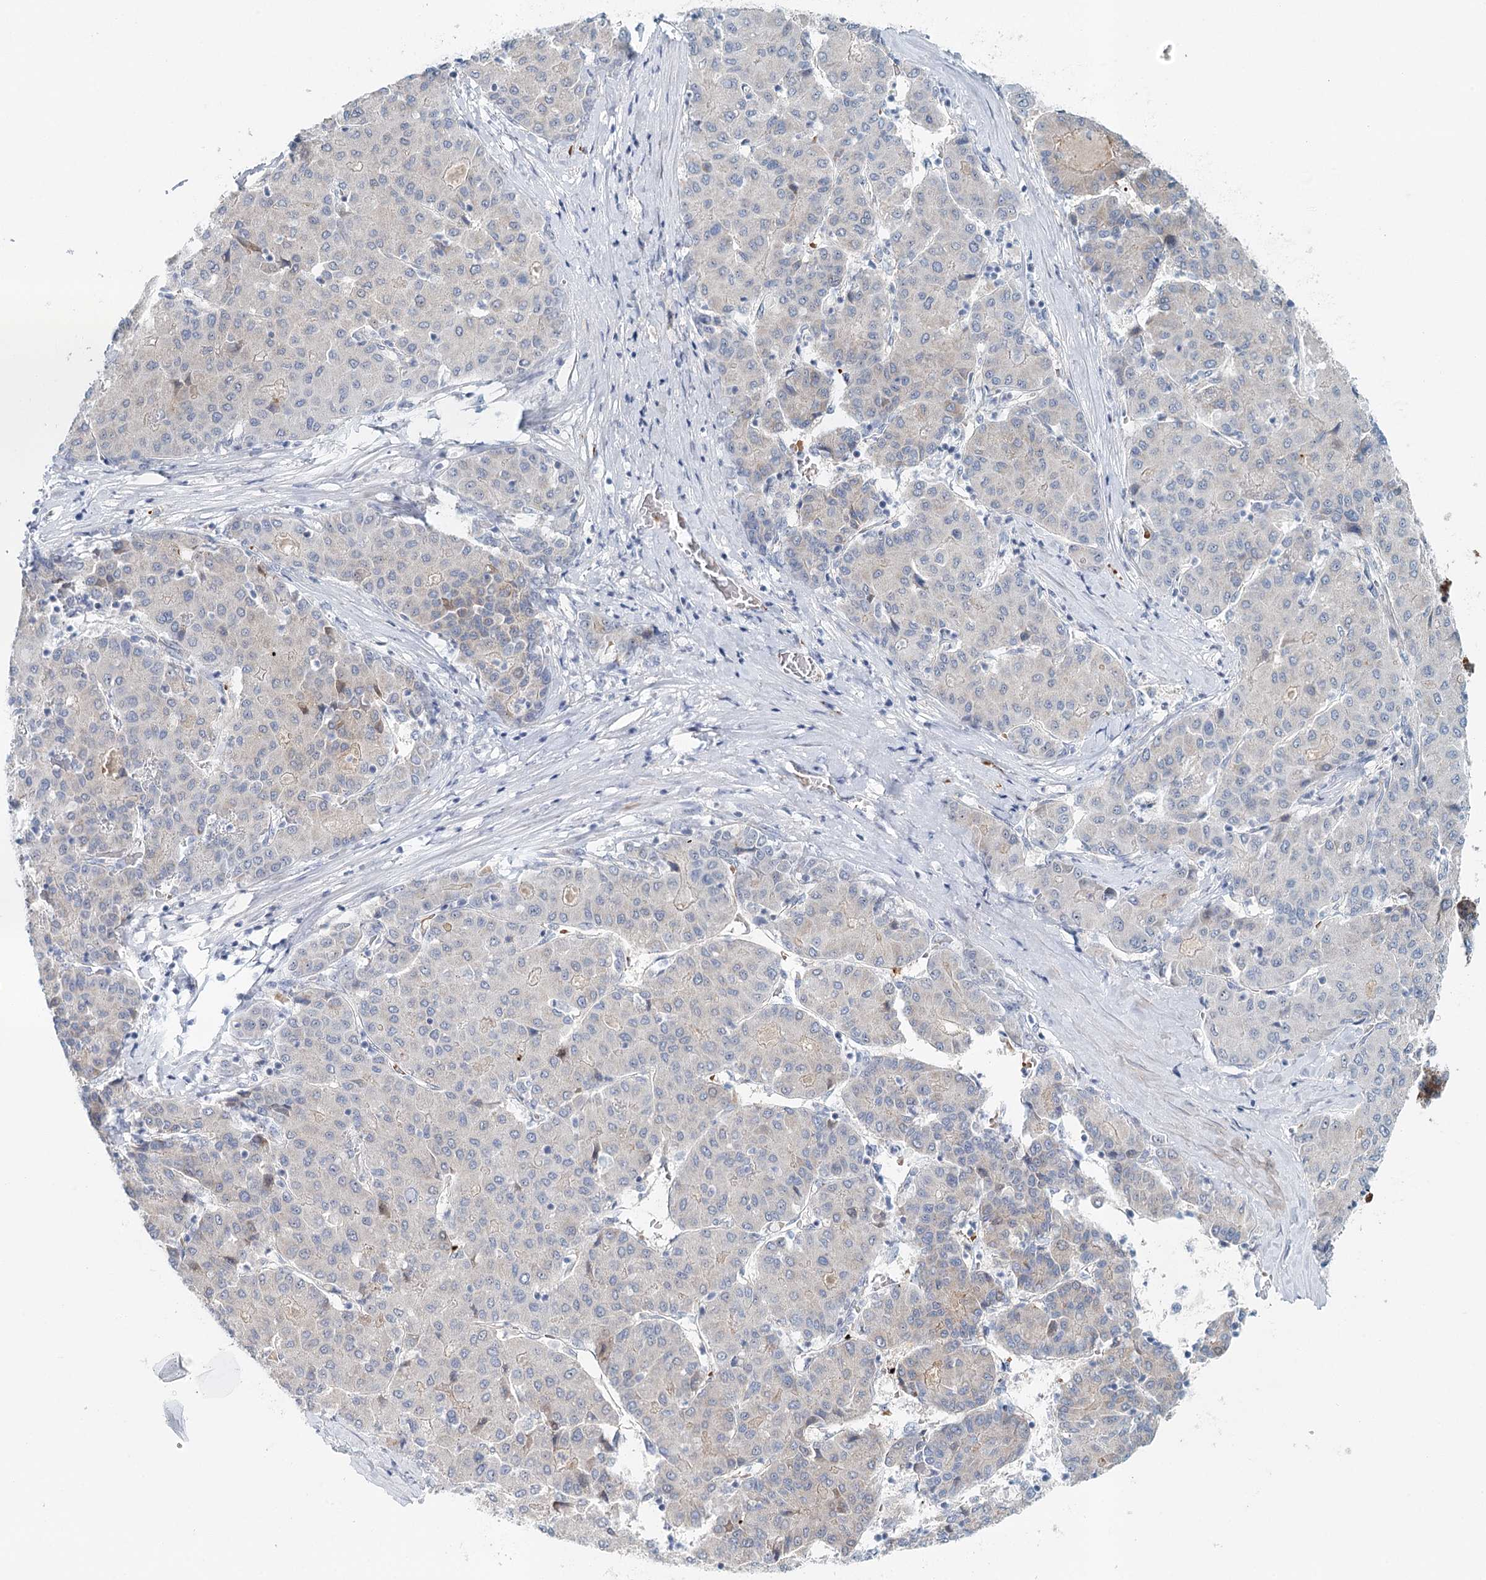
{"staining": {"intensity": "negative", "quantity": "none", "location": "none"}, "tissue": "liver cancer", "cell_type": "Tumor cells", "image_type": "cancer", "snomed": [{"axis": "morphology", "description": "Carcinoma, Hepatocellular, NOS"}, {"axis": "topography", "description": "Liver"}], "caption": "DAB (3,3'-diaminobenzidine) immunohistochemical staining of liver cancer (hepatocellular carcinoma) exhibits no significant expression in tumor cells.", "gene": "RBM43", "patient": {"sex": "male", "age": 65}}